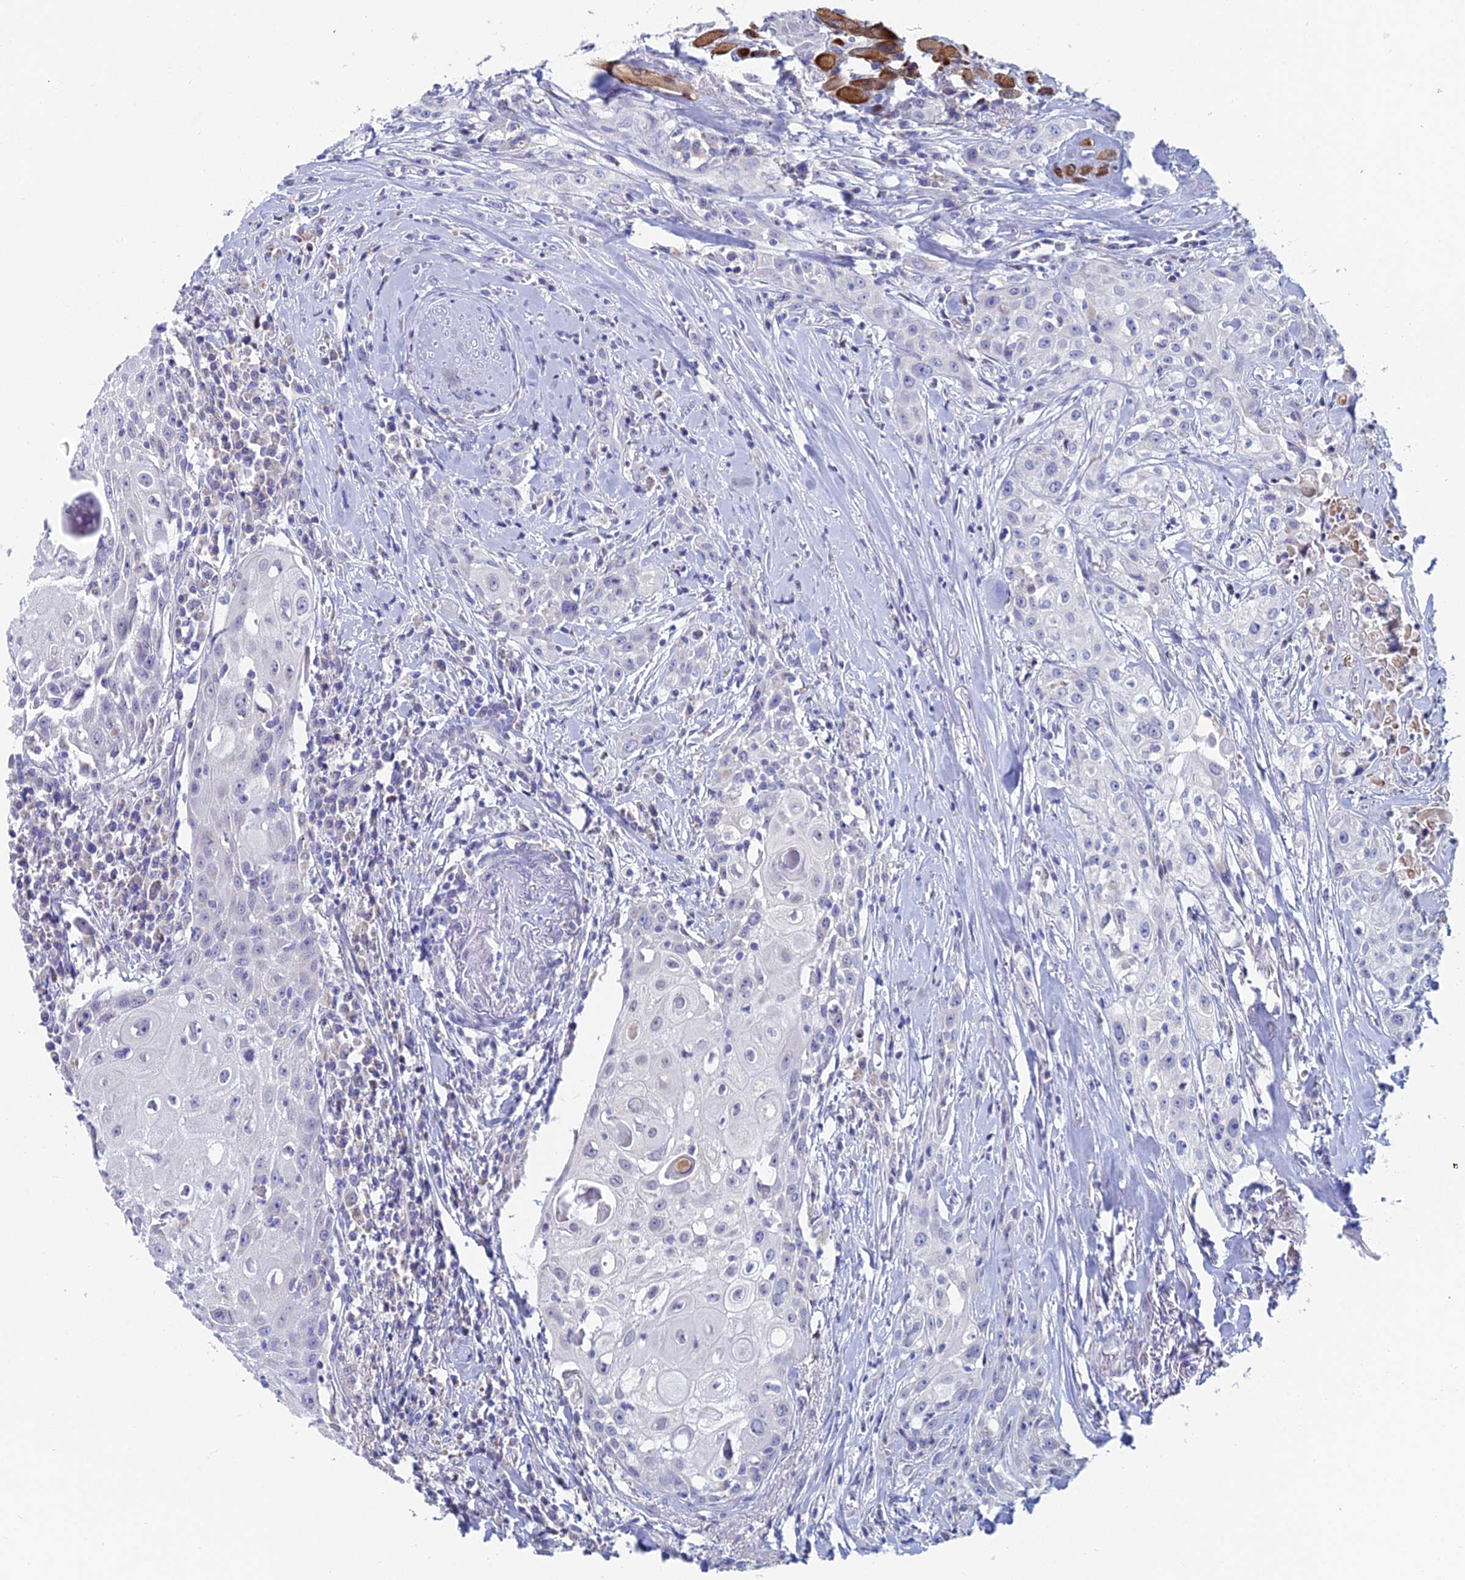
{"staining": {"intensity": "negative", "quantity": "none", "location": "none"}, "tissue": "head and neck cancer", "cell_type": "Tumor cells", "image_type": "cancer", "snomed": [{"axis": "morphology", "description": "Squamous cell carcinoma, NOS"}, {"axis": "topography", "description": "Oral tissue"}, {"axis": "topography", "description": "Head-Neck"}], "caption": "The IHC micrograph has no significant positivity in tumor cells of head and neck squamous cell carcinoma tissue. (Brightfield microscopy of DAB immunohistochemistry (IHC) at high magnification).", "gene": "ACSM1", "patient": {"sex": "female", "age": 82}}